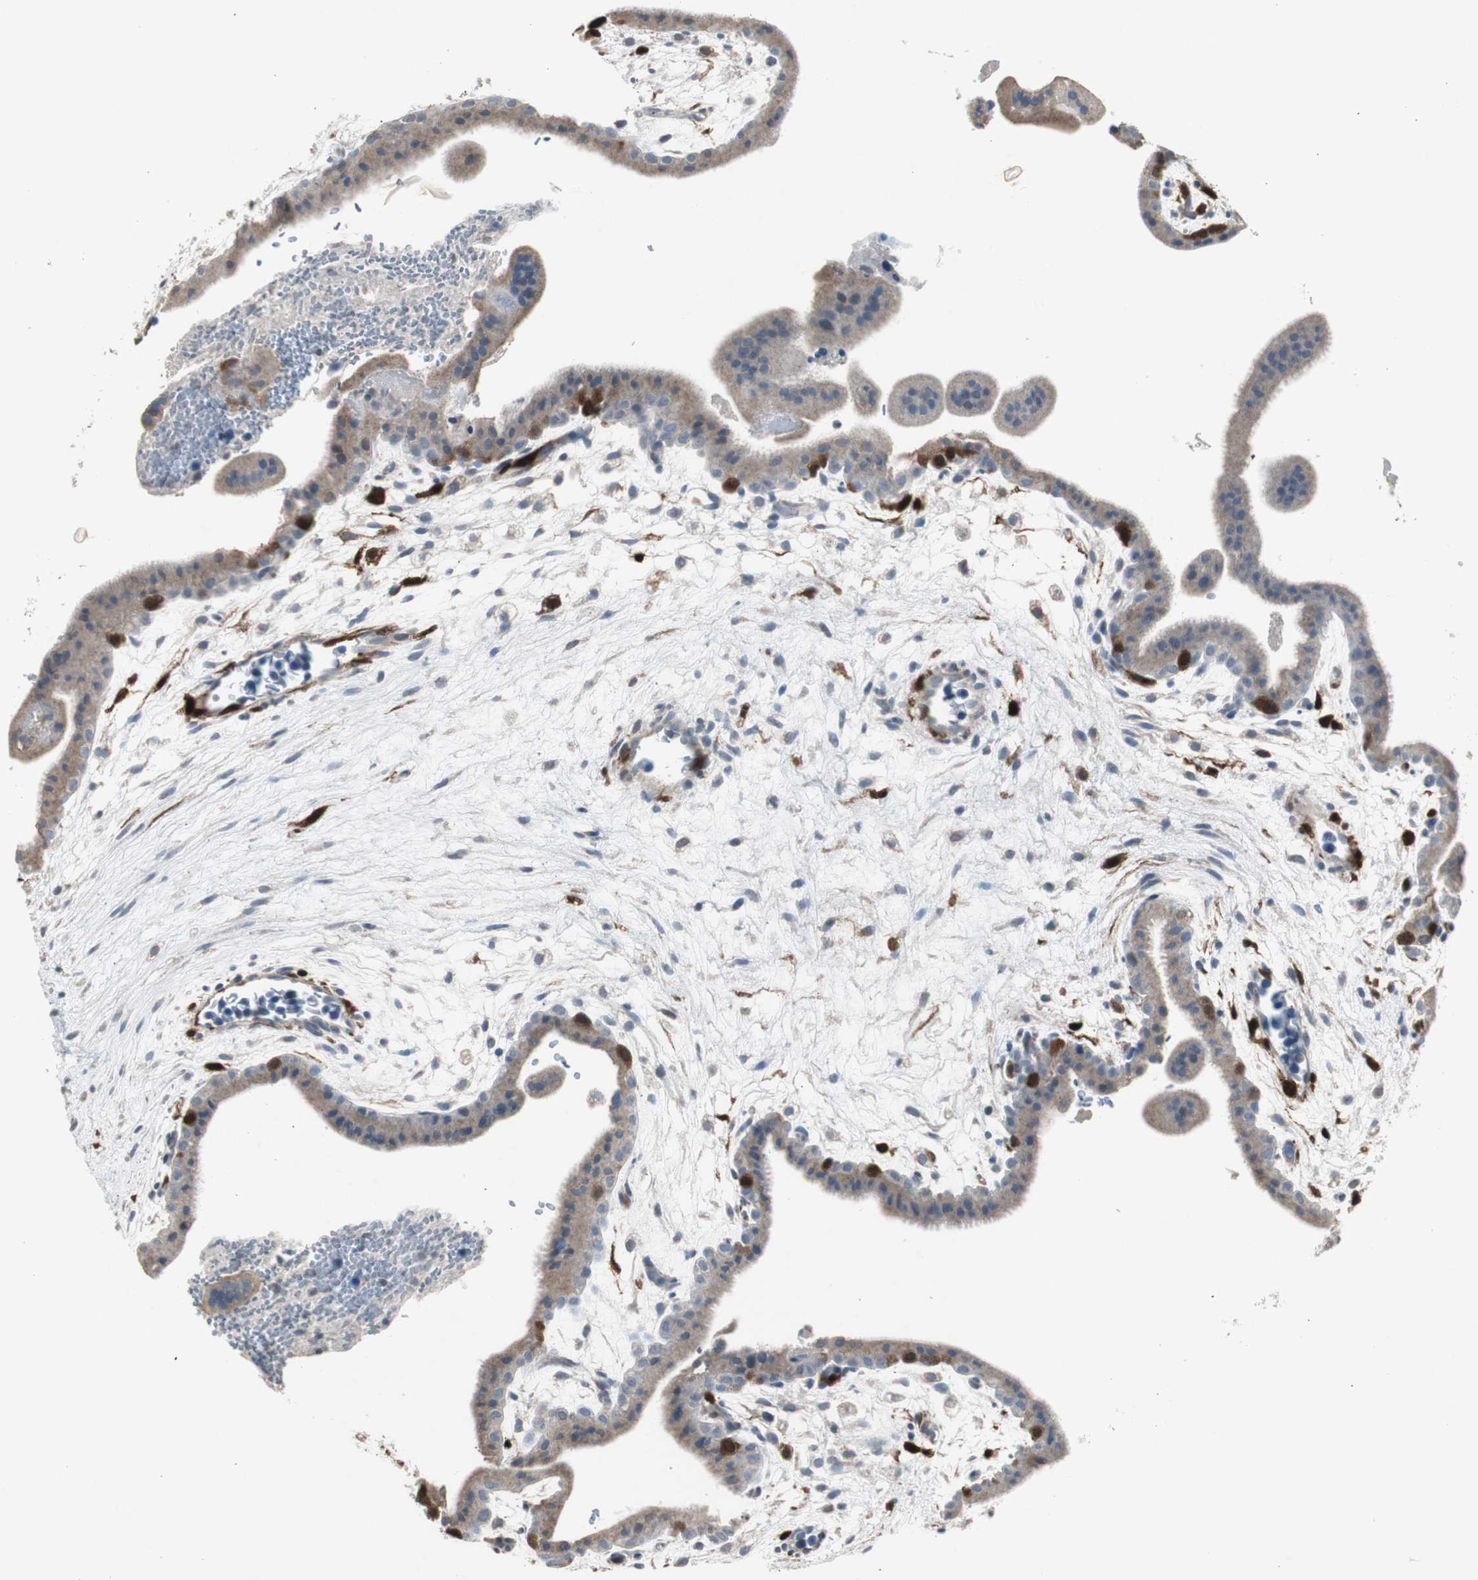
{"staining": {"intensity": "moderate", "quantity": ">75%", "location": "cytoplasmic/membranous"}, "tissue": "placenta", "cell_type": "Trophoblastic cells", "image_type": "normal", "snomed": [{"axis": "morphology", "description": "Normal tissue, NOS"}, {"axis": "topography", "description": "Placenta"}], "caption": "IHC of benign human placenta exhibits medium levels of moderate cytoplasmic/membranous staining in approximately >75% of trophoblastic cells.", "gene": "TK1", "patient": {"sex": "female", "age": 35}}